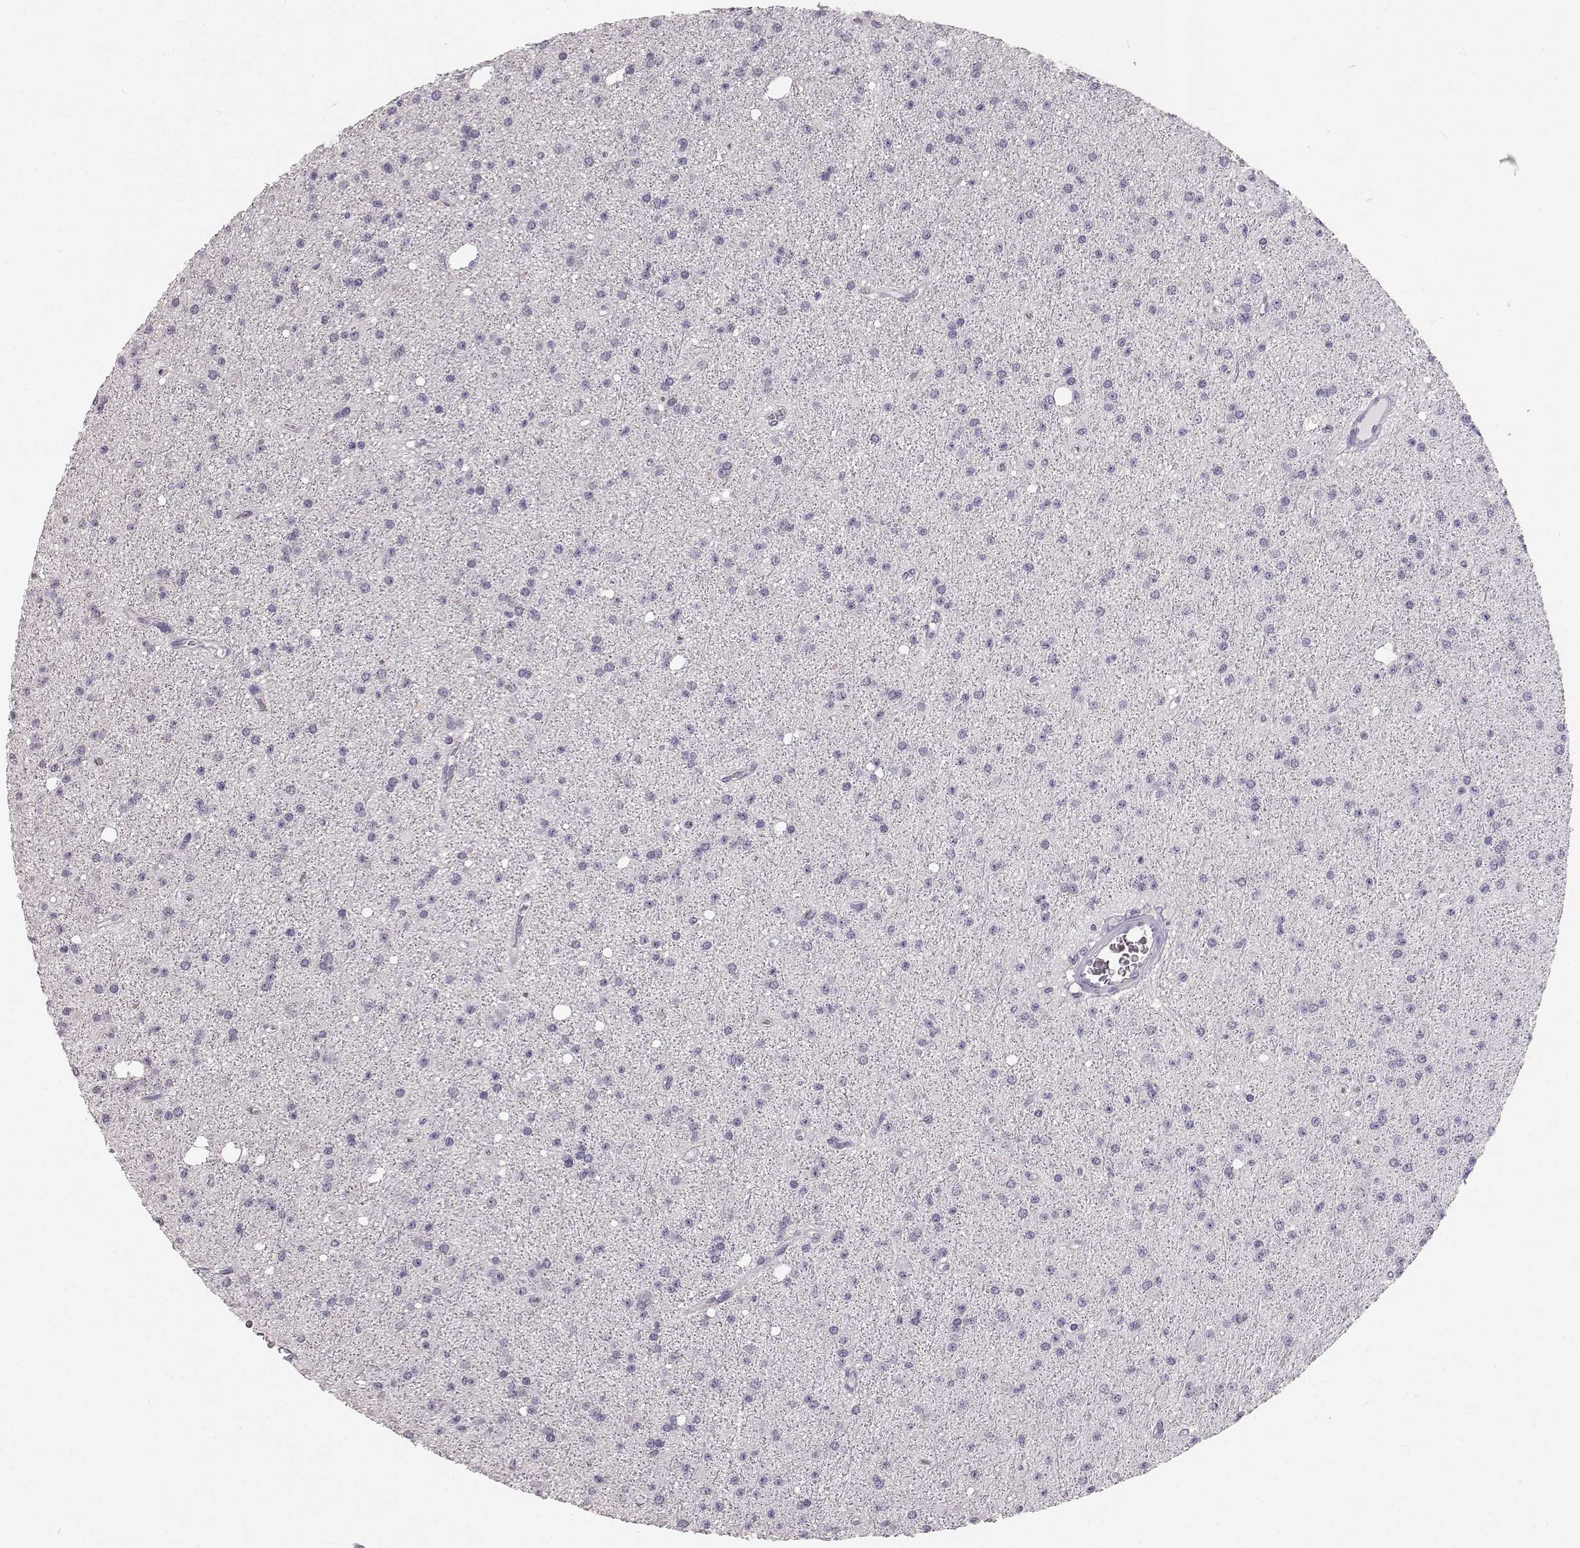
{"staining": {"intensity": "negative", "quantity": "none", "location": "none"}, "tissue": "glioma", "cell_type": "Tumor cells", "image_type": "cancer", "snomed": [{"axis": "morphology", "description": "Glioma, malignant, Low grade"}, {"axis": "topography", "description": "Brain"}], "caption": "The IHC micrograph has no significant staining in tumor cells of low-grade glioma (malignant) tissue.", "gene": "OIP5", "patient": {"sex": "male", "age": 27}}